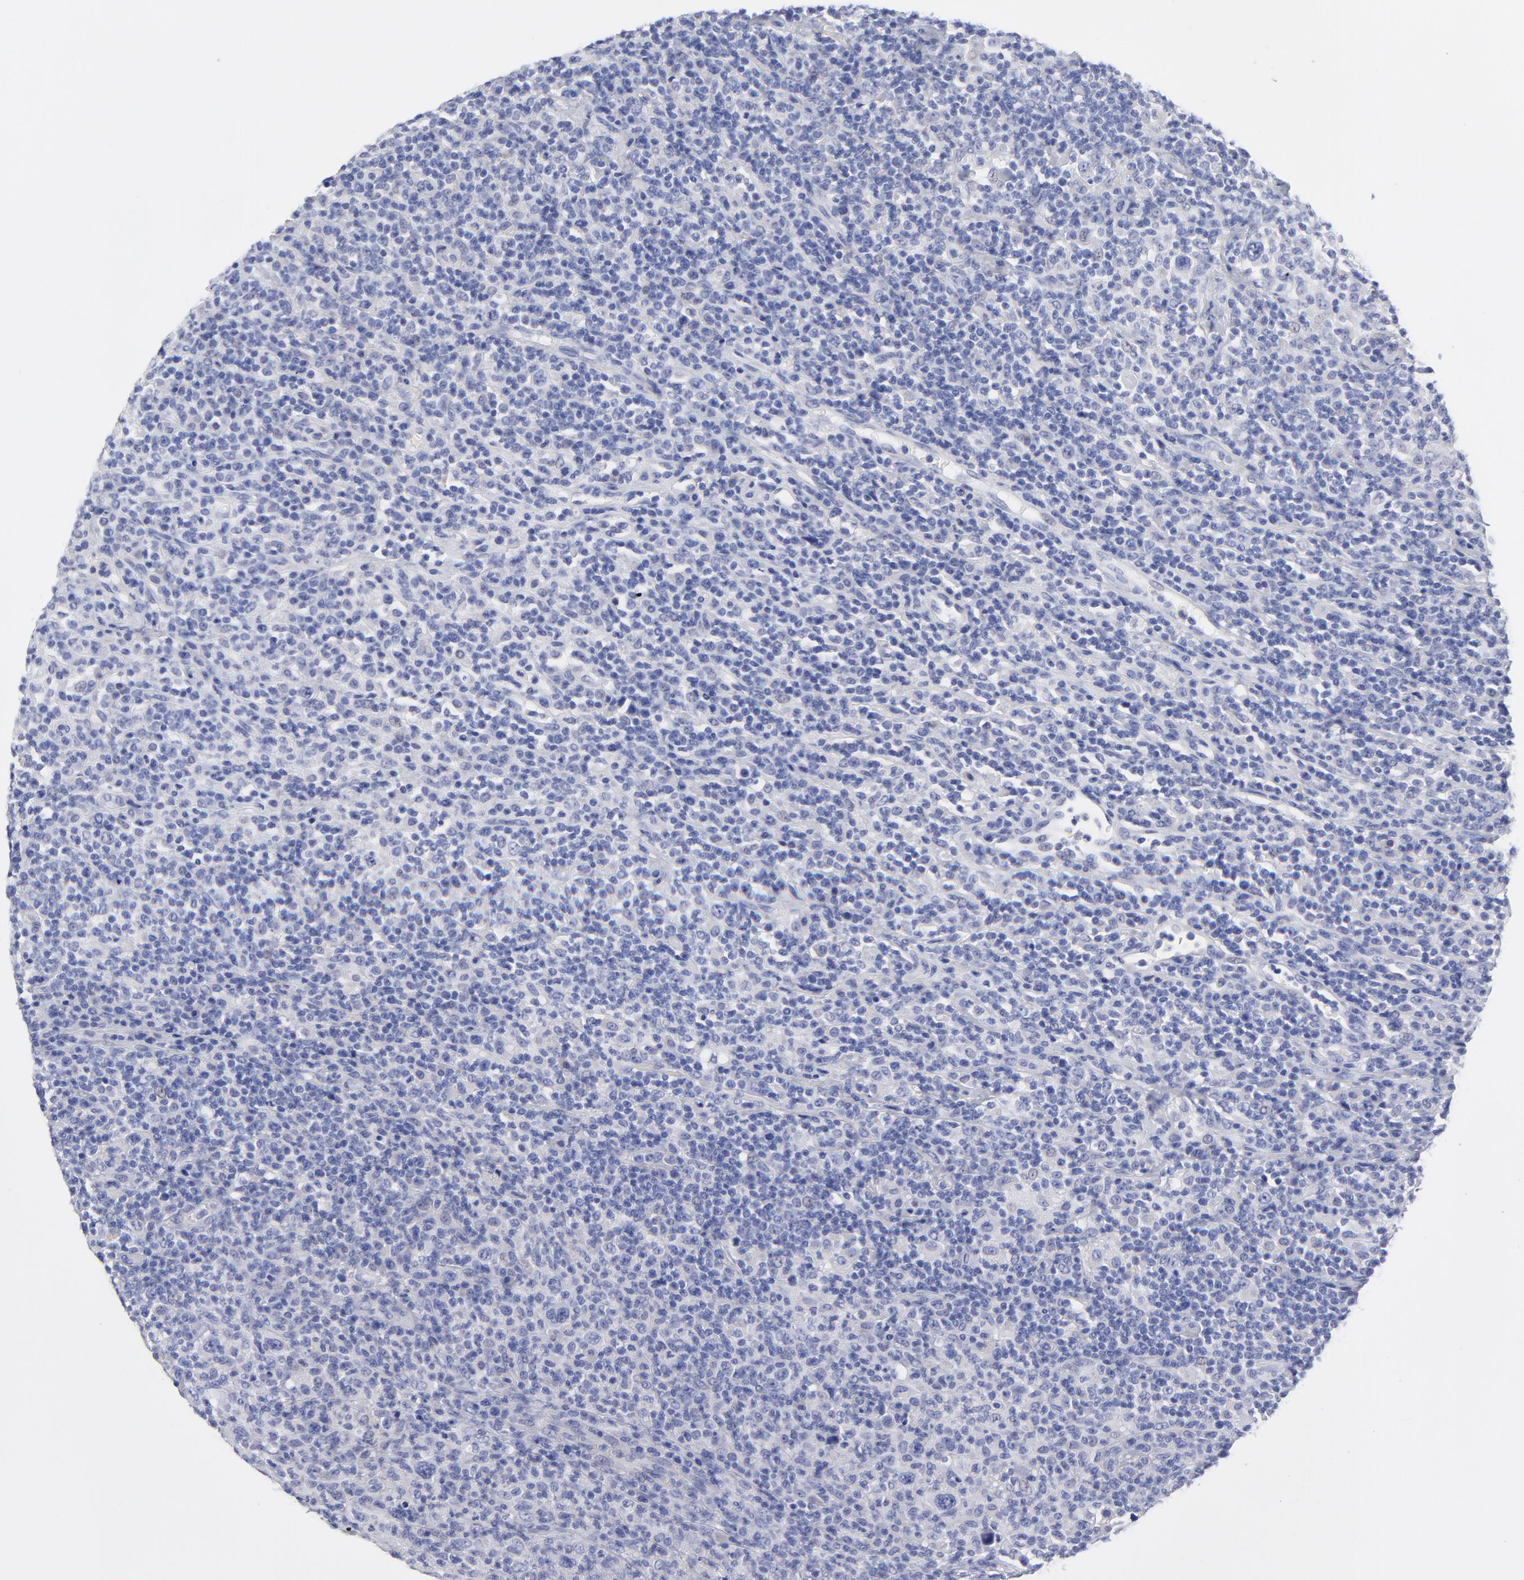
{"staining": {"intensity": "negative", "quantity": "none", "location": "none"}, "tissue": "lymphoma", "cell_type": "Tumor cells", "image_type": "cancer", "snomed": [{"axis": "morphology", "description": "Hodgkin's disease, NOS"}, {"axis": "topography", "description": "Lymph node"}], "caption": "This is an immunohistochemistry (IHC) photomicrograph of human Hodgkin's disease. There is no expression in tumor cells.", "gene": "DUSP9", "patient": {"sex": "male", "age": 65}}